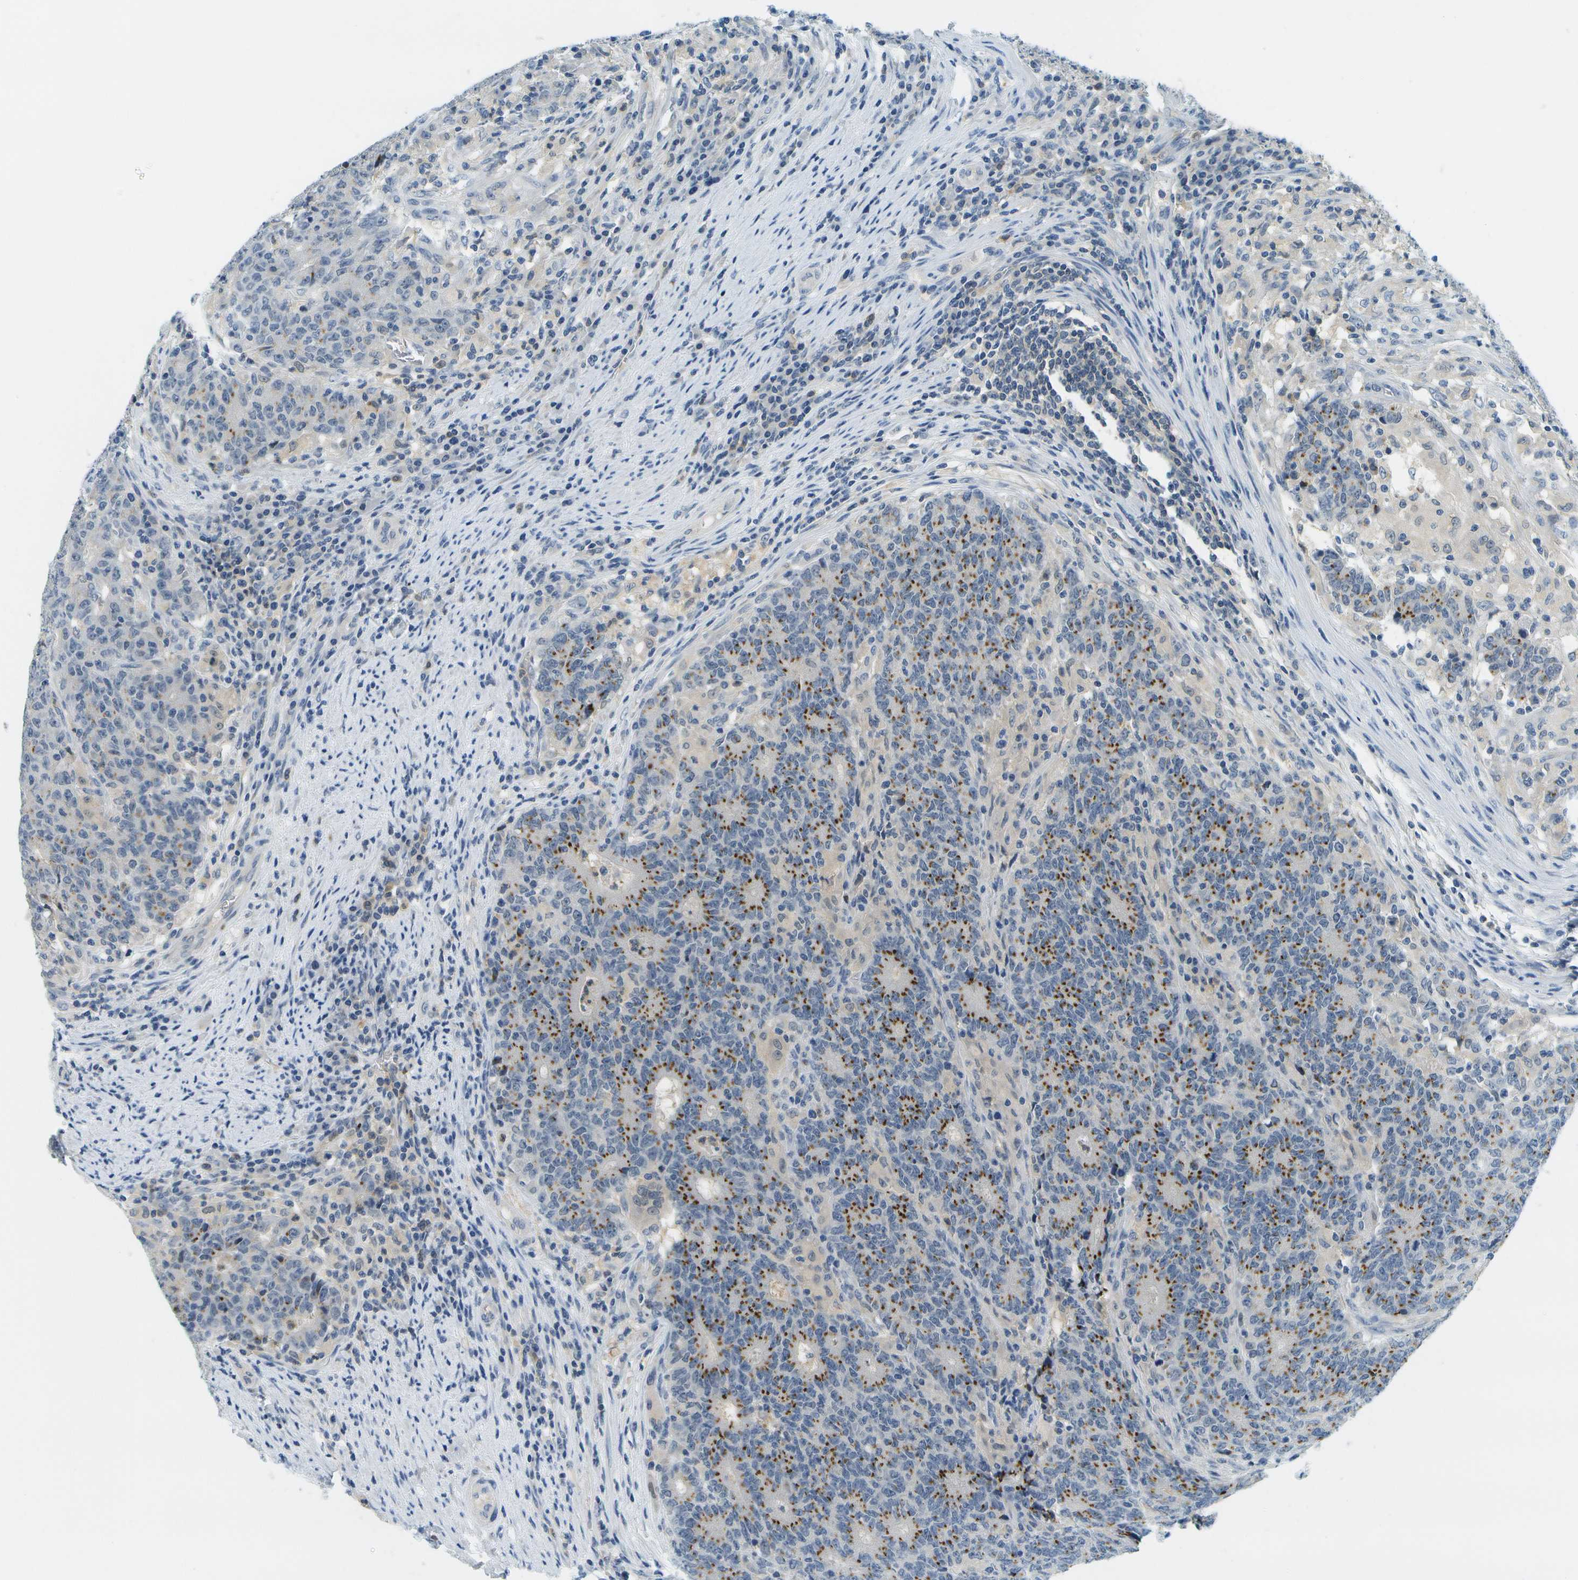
{"staining": {"intensity": "moderate", "quantity": "<25%", "location": "cytoplasmic/membranous"}, "tissue": "colorectal cancer", "cell_type": "Tumor cells", "image_type": "cancer", "snomed": [{"axis": "morphology", "description": "Normal tissue, NOS"}, {"axis": "morphology", "description": "Adenocarcinoma, NOS"}, {"axis": "topography", "description": "Colon"}], "caption": "An image of human colorectal cancer stained for a protein shows moderate cytoplasmic/membranous brown staining in tumor cells. The staining was performed using DAB (3,3'-diaminobenzidine), with brown indicating positive protein expression. Nuclei are stained blue with hematoxylin.", "gene": "RASGRP2", "patient": {"sex": "female", "age": 75}}